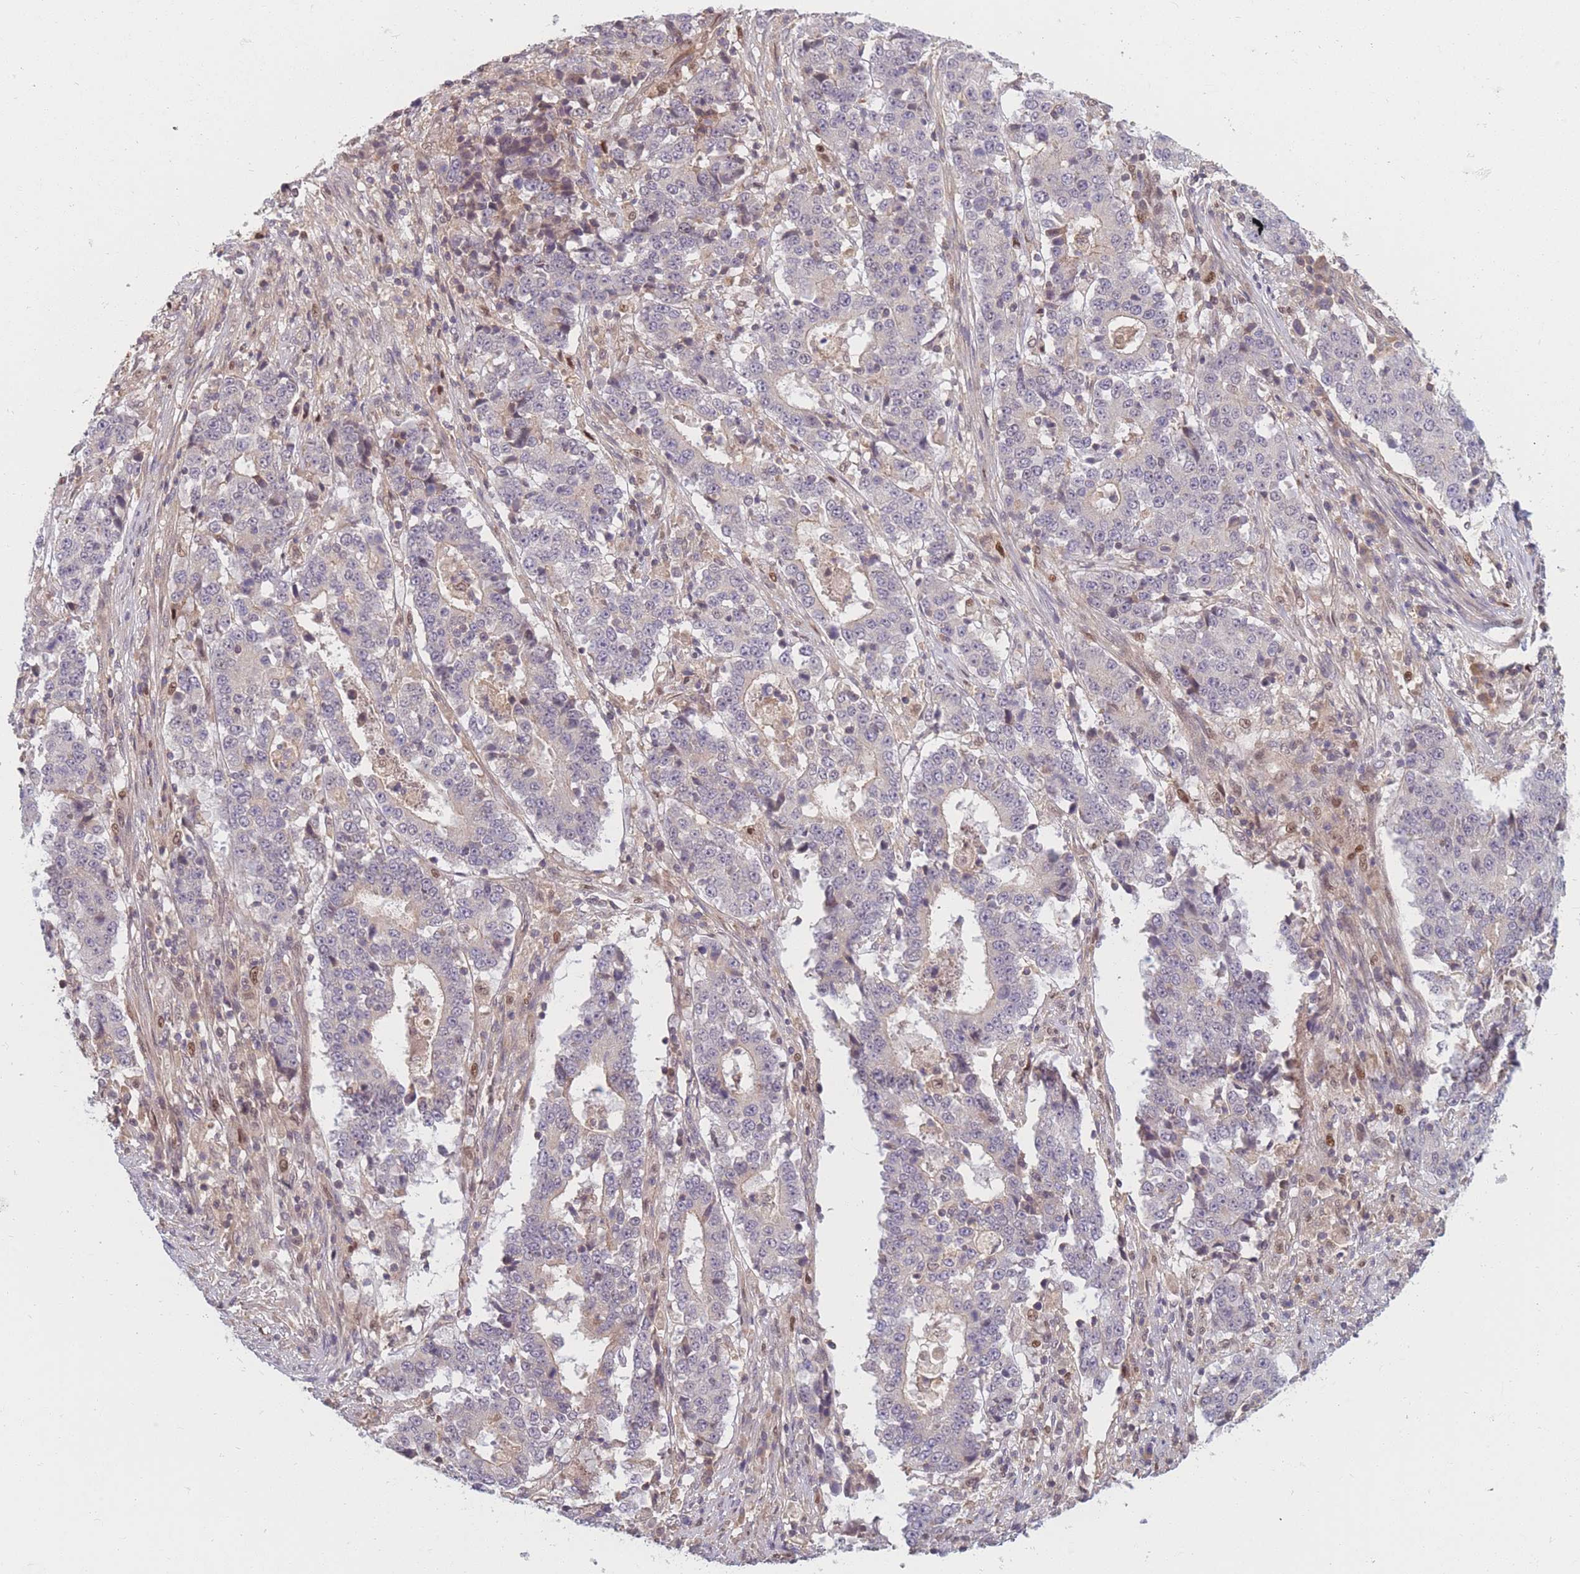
{"staining": {"intensity": "negative", "quantity": "none", "location": "none"}, "tissue": "stomach cancer", "cell_type": "Tumor cells", "image_type": "cancer", "snomed": [{"axis": "morphology", "description": "Adenocarcinoma, NOS"}, {"axis": "topography", "description": "Stomach"}], "caption": "This micrograph is of stomach cancer stained with IHC to label a protein in brown with the nuclei are counter-stained blue. There is no staining in tumor cells. (DAB IHC with hematoxylin counter stain).", "gene": "FAM153A", "patient": {"sex": "male", "age": 59}}